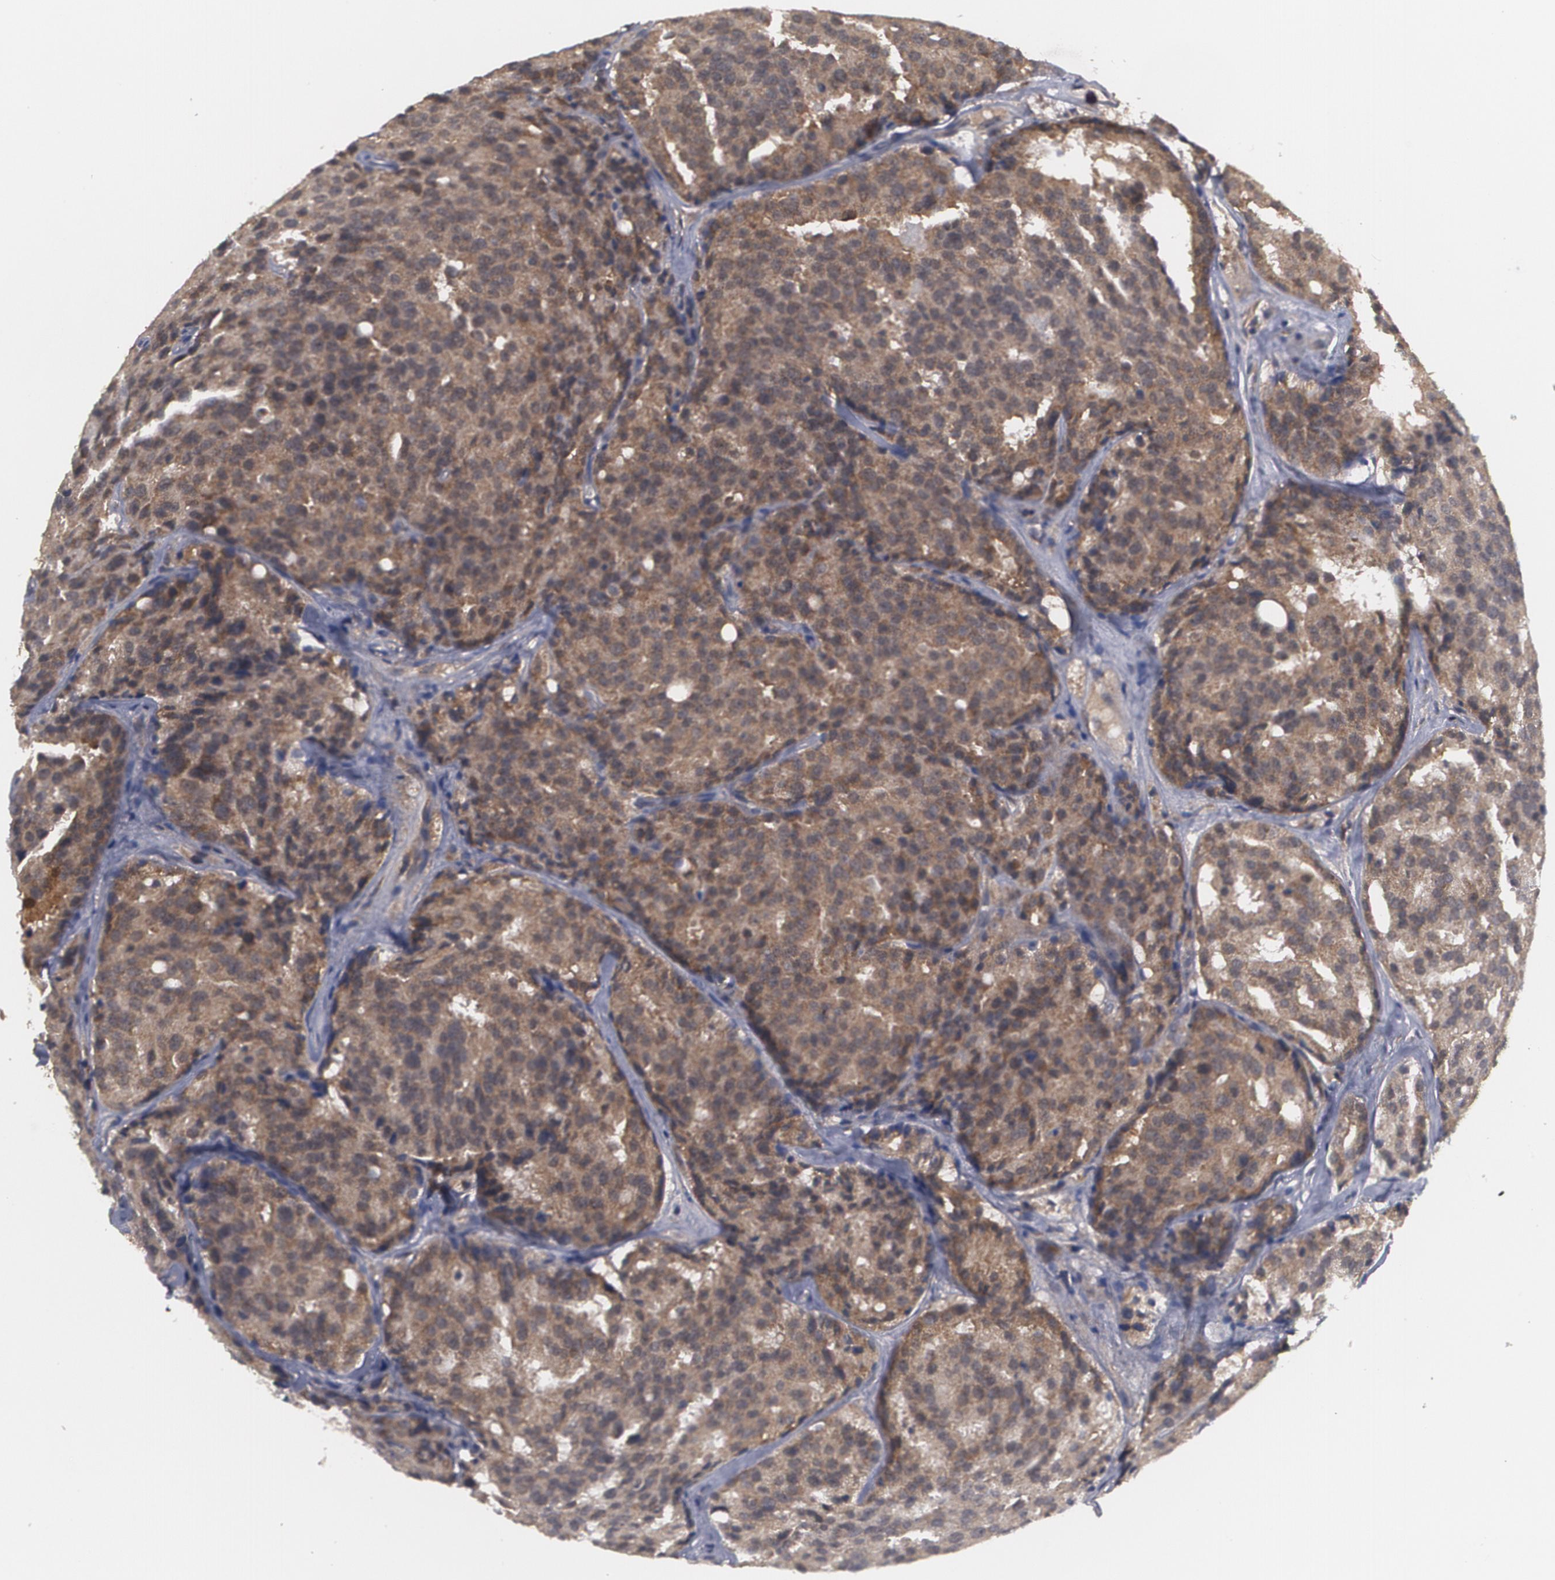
{"staining": {"intensity": "moderate", "quantity": ">75%", "location": "cytoplasmic/membranous"}, "tissue": "prostate cancer", "cell_type": "Tumor cells", "image_type": "cancer", "snomed": [{"axis": "morphology", "description": "Adenocarcinoma, High grade"}, {"axis": "topography", "description": "Prostate"}], "caption": "Moderate cytoplasmic/membranous protein positivity is appreciated in approximately >75% of tumor cells in adenocarcinoma (high-grade) (prostate). The staining was performed using DAB, with brown indicating positive protein expression. Nuclei are stained blue with hematoxylin.", "gene": "BMP6", "patient": {"sex": "male", "age": 64}}